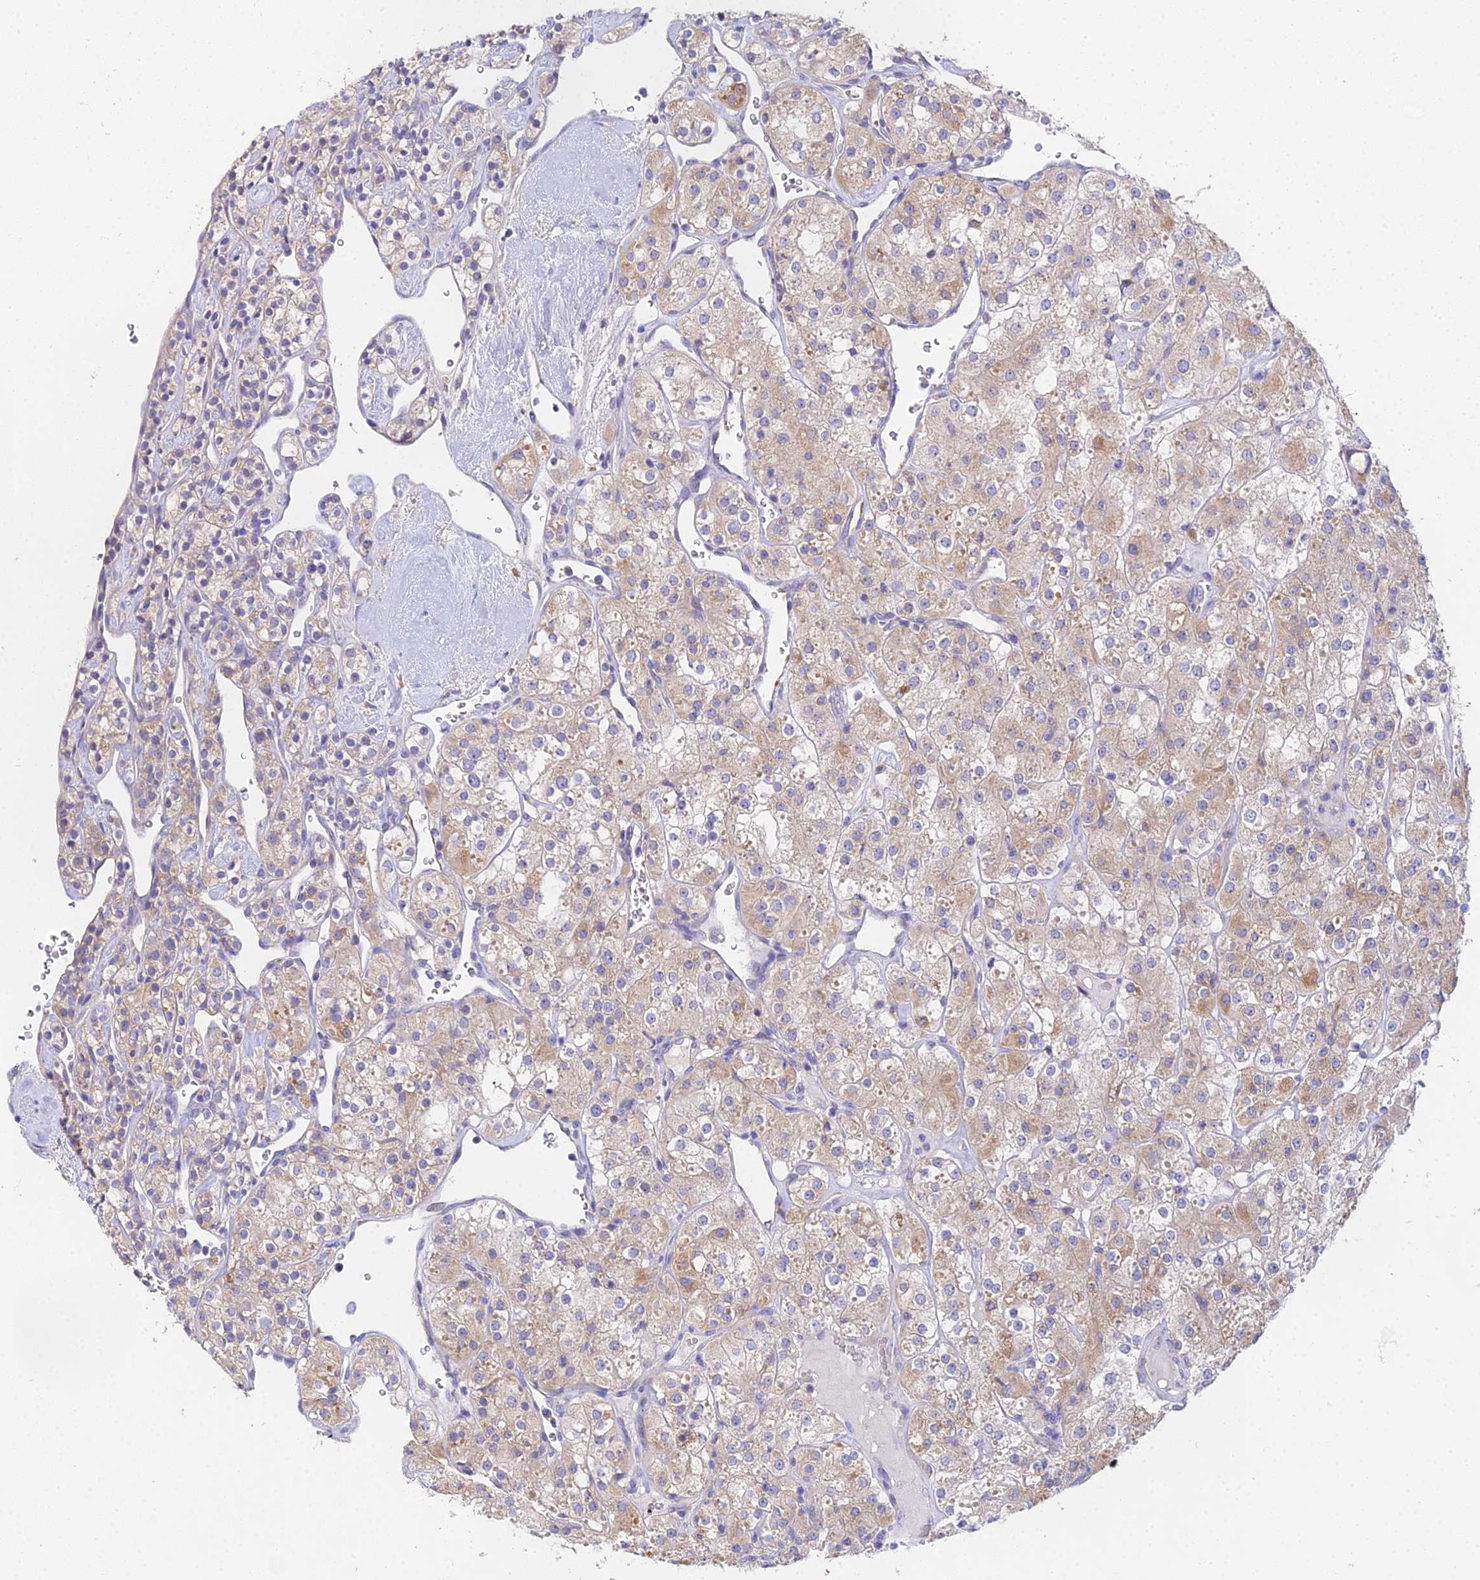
{"staining": {"intensity": "weak", "quantity": "25%-75%", "location": "cytoplasmic/membranous"}, "tissue": "renal cancer", "cell_type": "Tumor cells", "image_type": "cancer", "snomed": [{"axis": "morphology", "description": "Adenocarcinoma, NOS"}, {"axis": "topography", "description": "Kidney"}], "caption": "The immunohistochemical stain shows weak cytoplasmic/membranous positivity in tumor cells of renal cancer (adenocarcinoma) tissue. (Stains: DAB (3,3'-diaminobenzidine) in brown, nuclei in blue, Microscopy: brightfield microscopy at high magnification).", "gene": "PPP2R2C", "patient": {"sex": "male", "age": 77}}